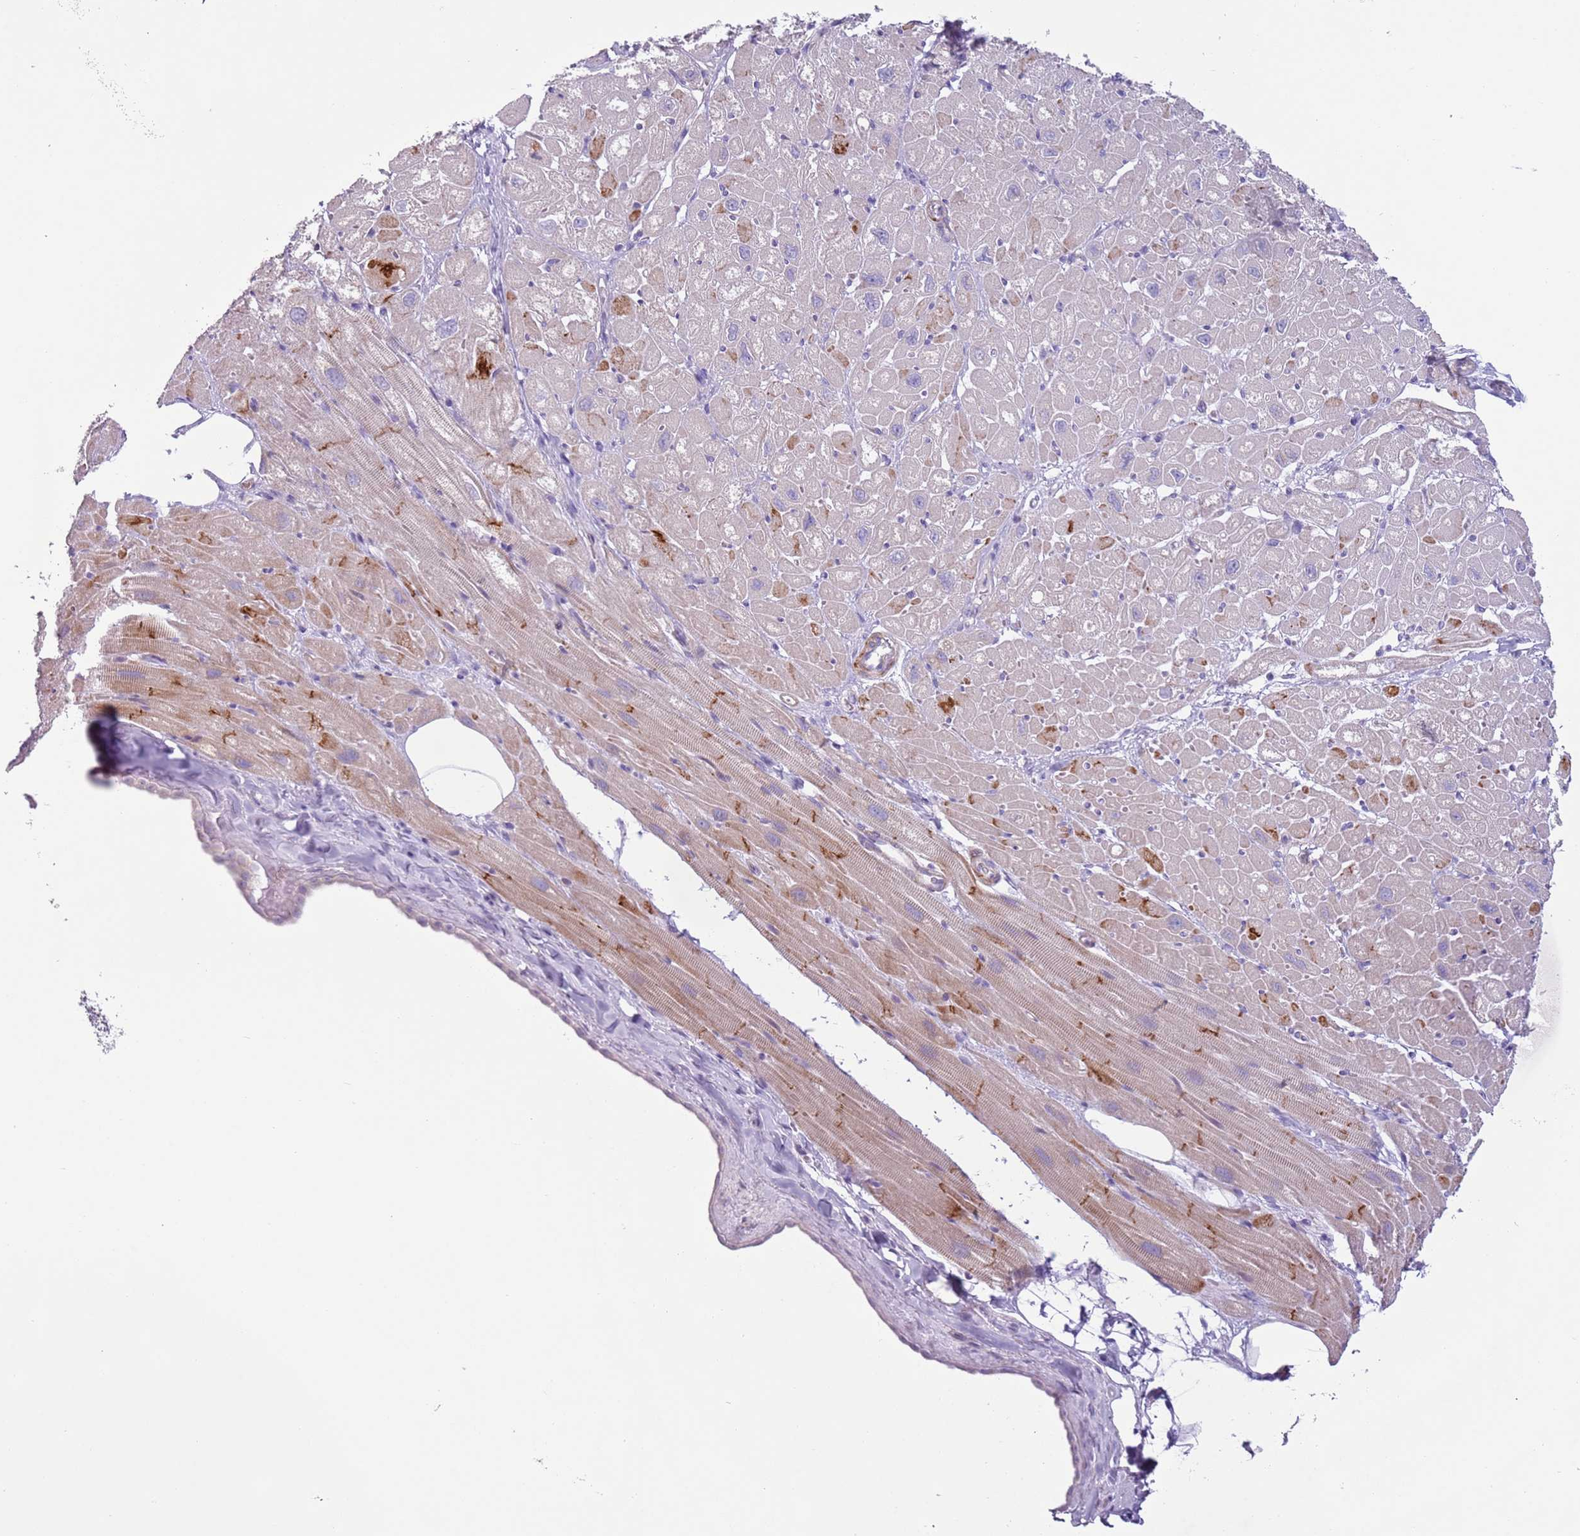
{"staining": {"intensity": "moderate", "quantity": "<25%", "location": "cytoplasmic/membranous"}, "tissue": "heart muscle", "cell_type": "Cardiomyocytes", "image_type": "normal", "snomed": [{"axis": "morphology", "description": "Normal tissue, NOS"}, {"axis": "topography", "description": "Heart"}], "caption": "Immunohistochemical staining of normal human heart muscle reveals low levels of moderate cytoplasmic/membranous staining in about <25% of cardiomyocytes.", "gene": "ZNF239", "patient": {"sex": "male", "age": 50}}